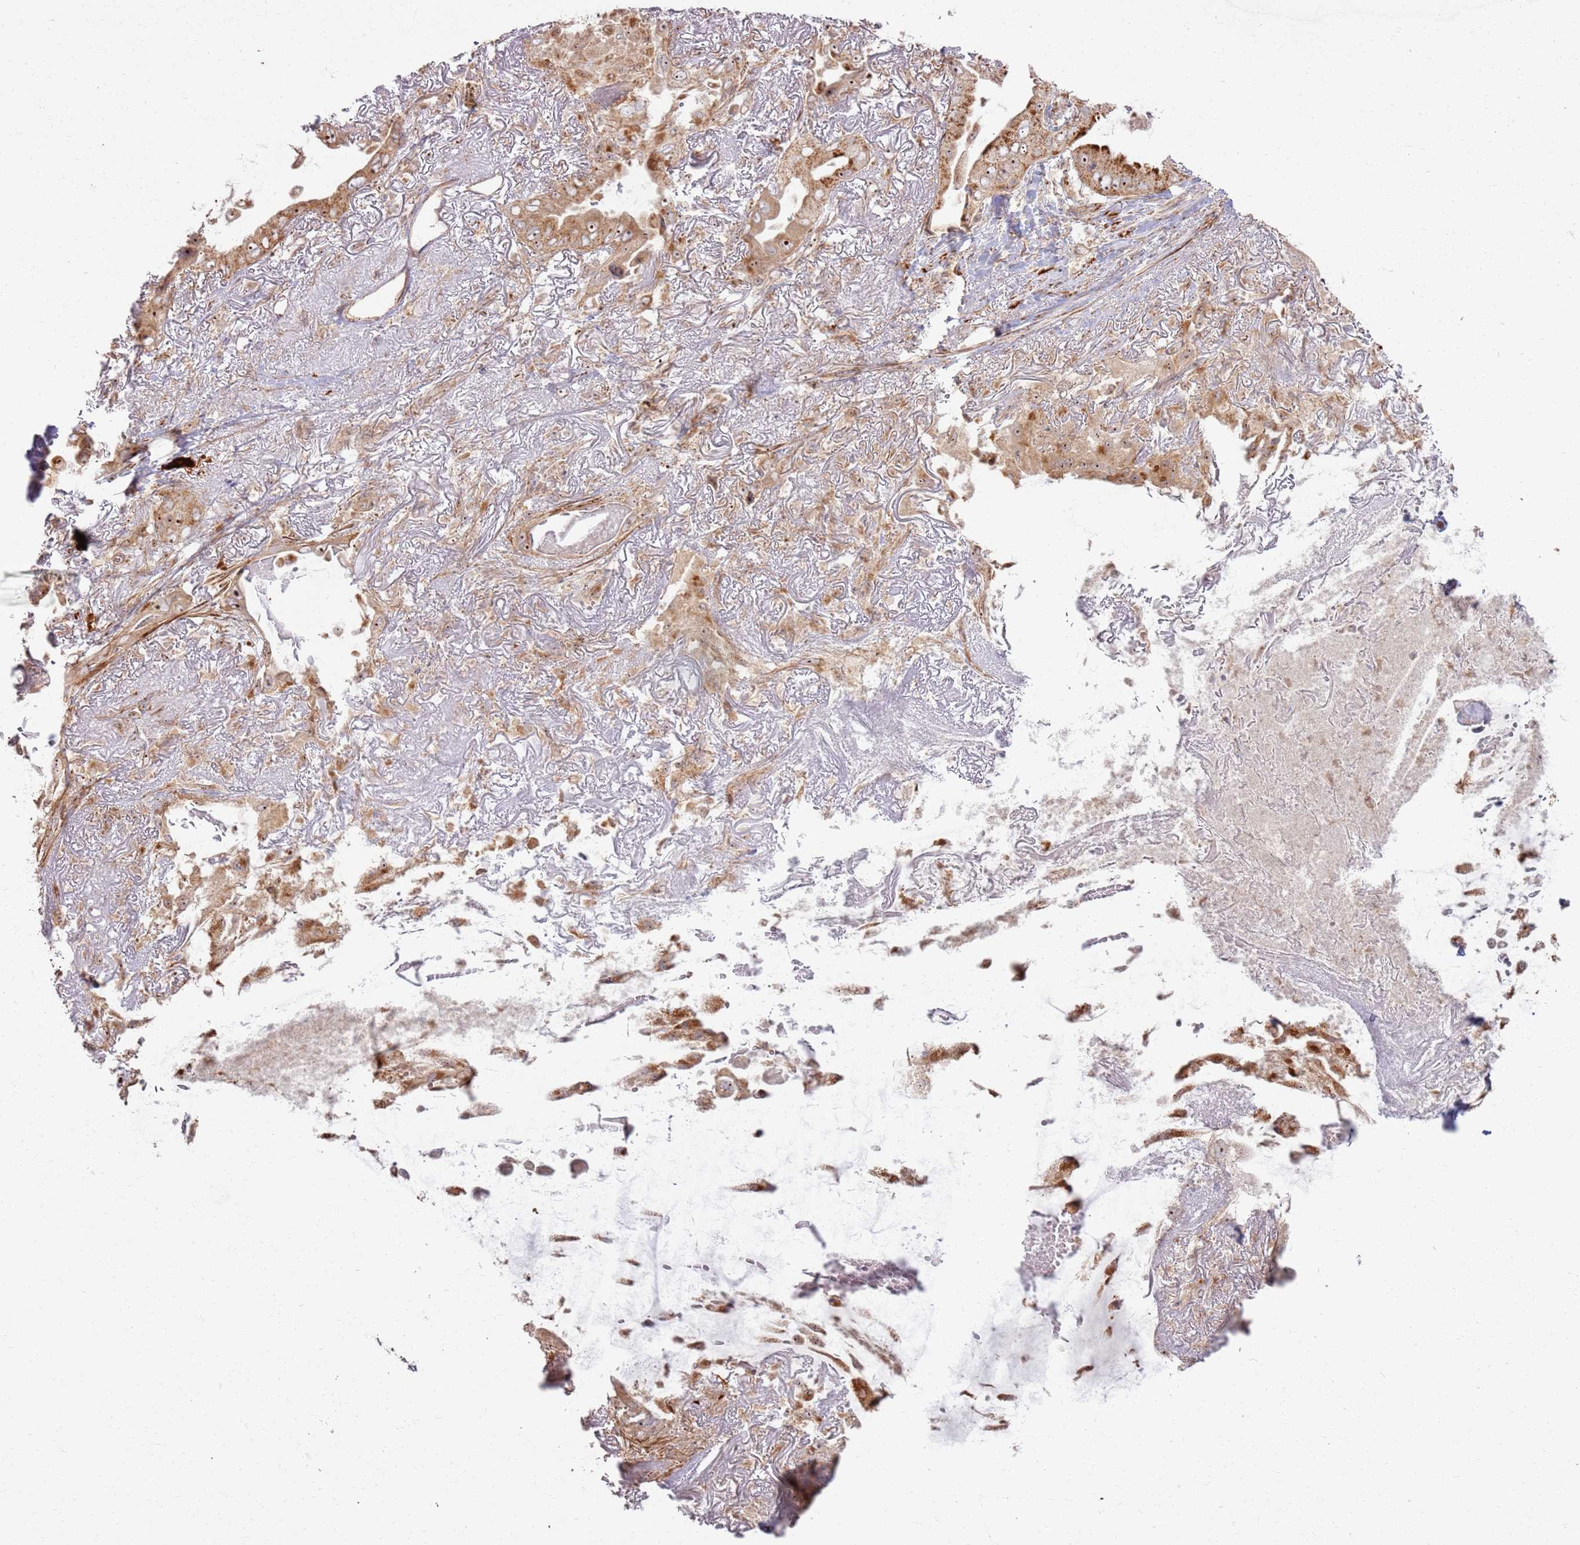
{"staining": {"intensity": "moderate", "quantity": ">75%", "location": "cytoplasmic/membranous,nuclear"}, "tissue": "lung cancer", "cell_type": "Tumor cells", "image_type": "cancer", "snomed": [{"axis": "morphology", "description": "Adenocarcinoma, NOS"}, {"axis": "topography", "description": "Lung"}], "caption": "Brown immunohistochemical staining in human lung adenocarcinoma shows moderate cytoplasmic/membranous and nuclear positivity in about >75% of tumor cells.", "gene": "CNPY1", "patient": {"sex": "female", "age": 69}}